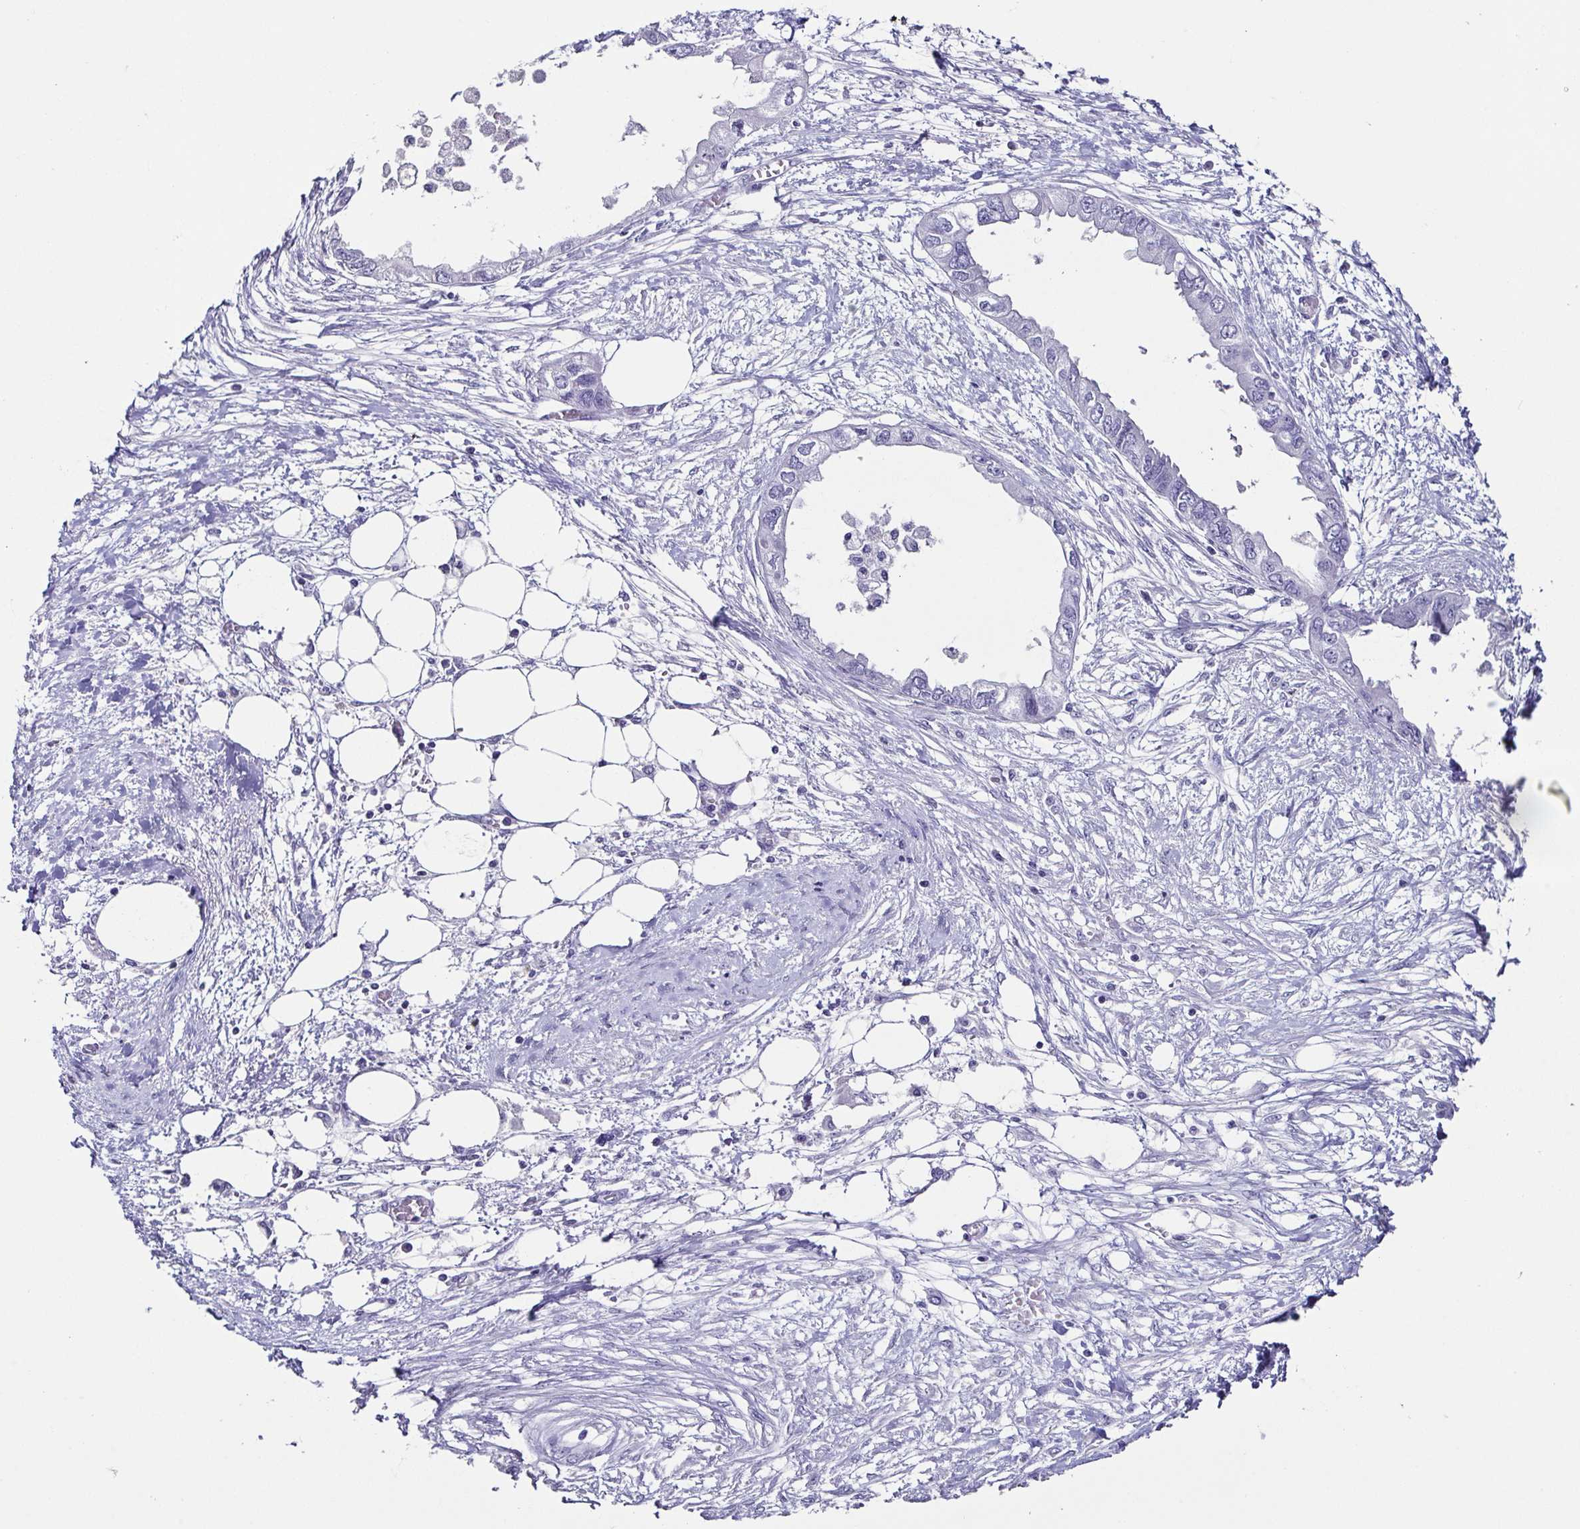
{"staining": {"intensity": "negative", "quantity": "none", "location": "none"}, "tissue": "endometrial cancer", "cell_type": "Tumor cells", "image_type": "cancer", "snomed": [{"axis": "morphology", "description": "Adenocarcinoma, NOS"}, {"axis": "morphology", "description": "Adenocarcinoma, metastatic, NOS"}, {"axis": "topography", "description": "Adipose tissue"}, {"axis": "topography", "description": "Endometrium"}], "caption": "There is no significant positivity in tumor cells of metastatic adenocarcinoma (endometrial).", "gene": "TNNT2", "patient": {"sex": "female", "age": 67}}